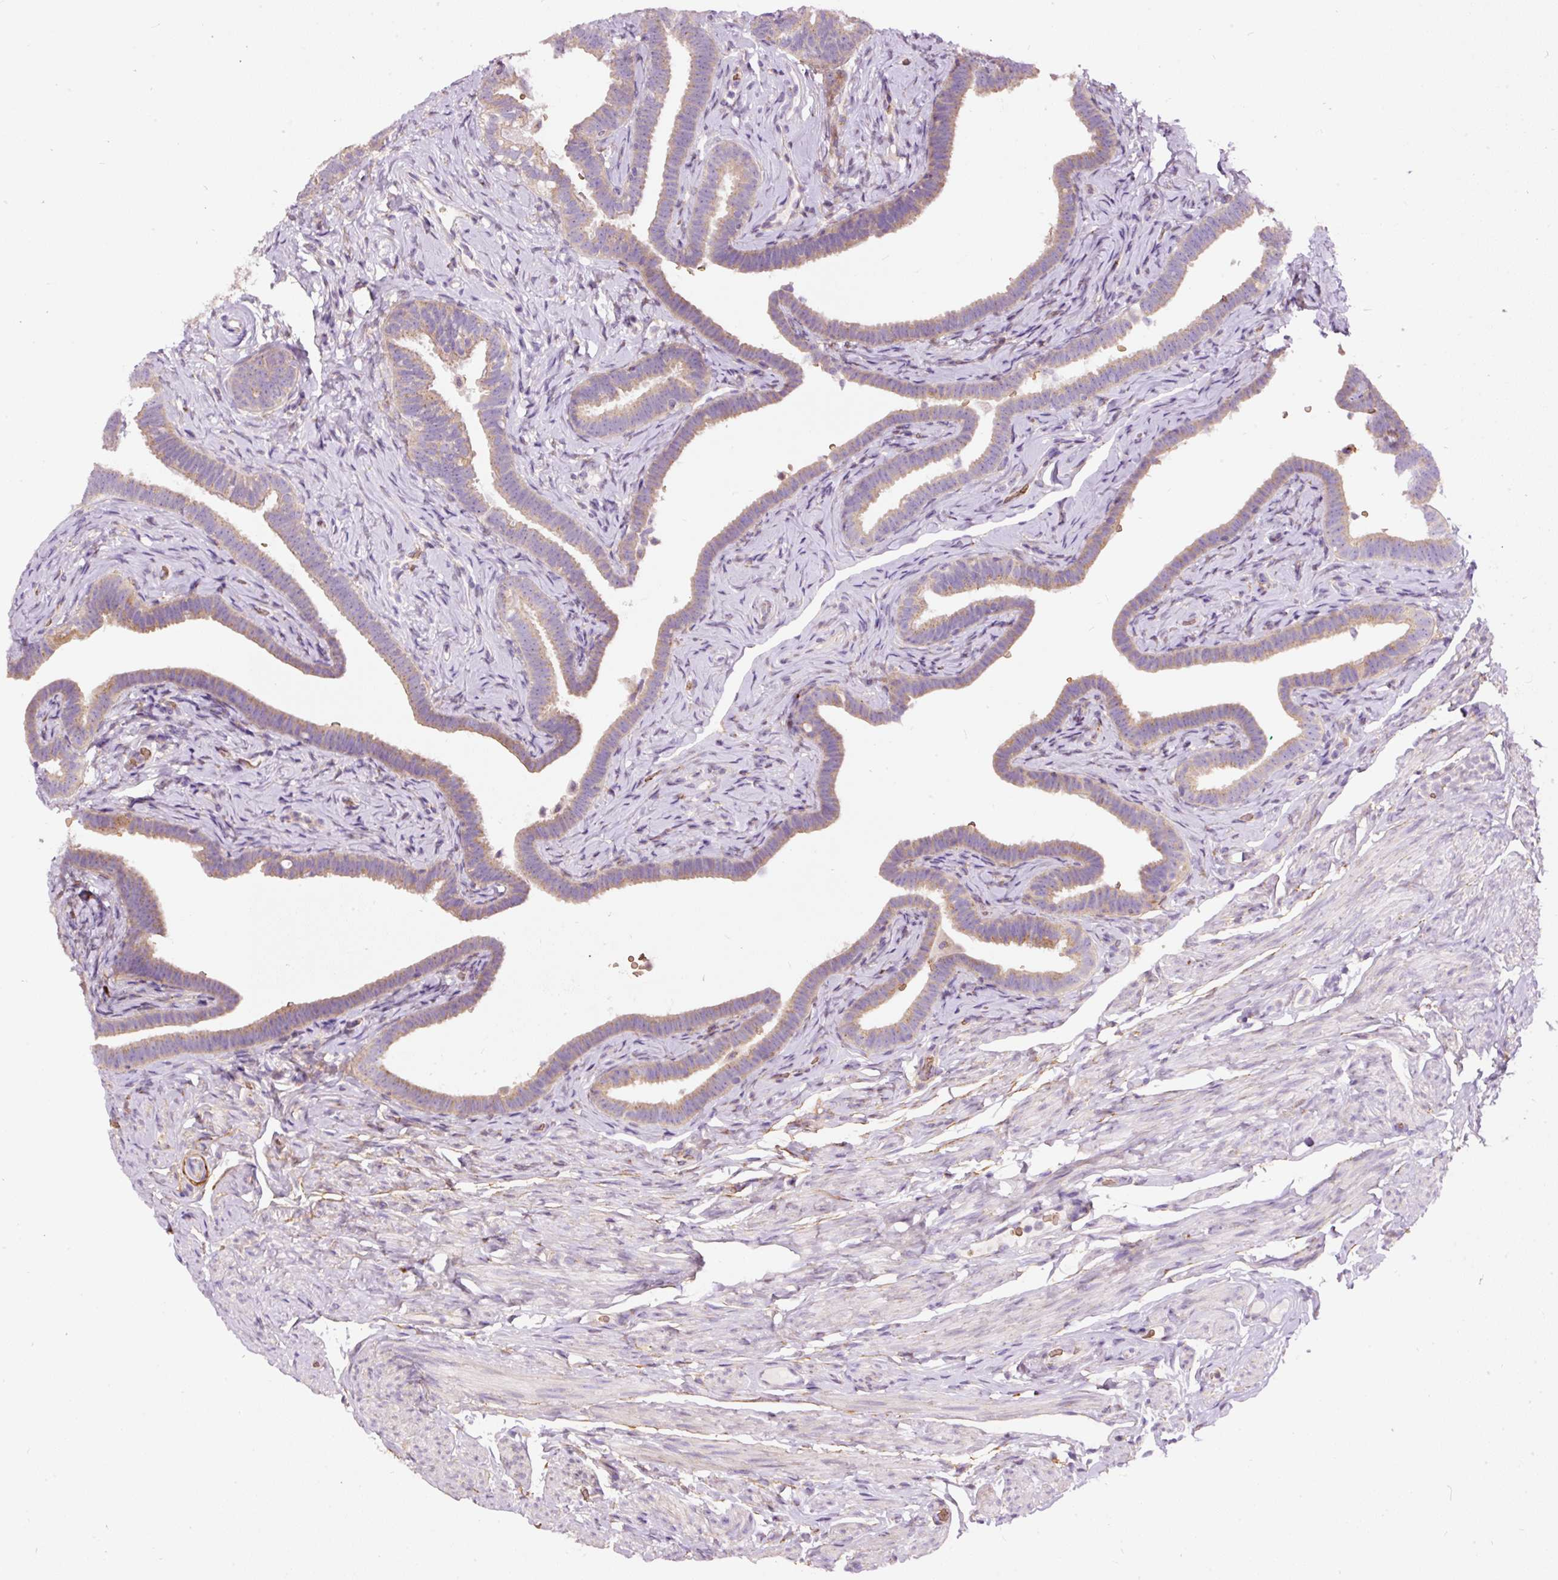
{"staining": {"intensity": "weak", "quantity": "25%-75%", "location": "cytoplasmic/membranous"}, "tissue": "fallopian tube", "cell_type": "Glandular cells", "image_type": "normal", "snomed": [{"axis": "morphology", "description": "Normal tissue, NOS"}, {"axis": "topography", "description": "Fallopian tube"}], "caption": "Immunohistochemistry (IHC) staining of normal fallopian tube, which displays low levels of weak cytoplasmic/membranous staining in about 25%-75% of glandular cells indicating weak cytoplasmic/membranous protein staining. The staining was performed using DAB (brown) for protein detection and nuclei were counterstained in hematoxylin (blue).", "gene": "PRRC2A", "patient": {"sex": "female", "age": 69}}